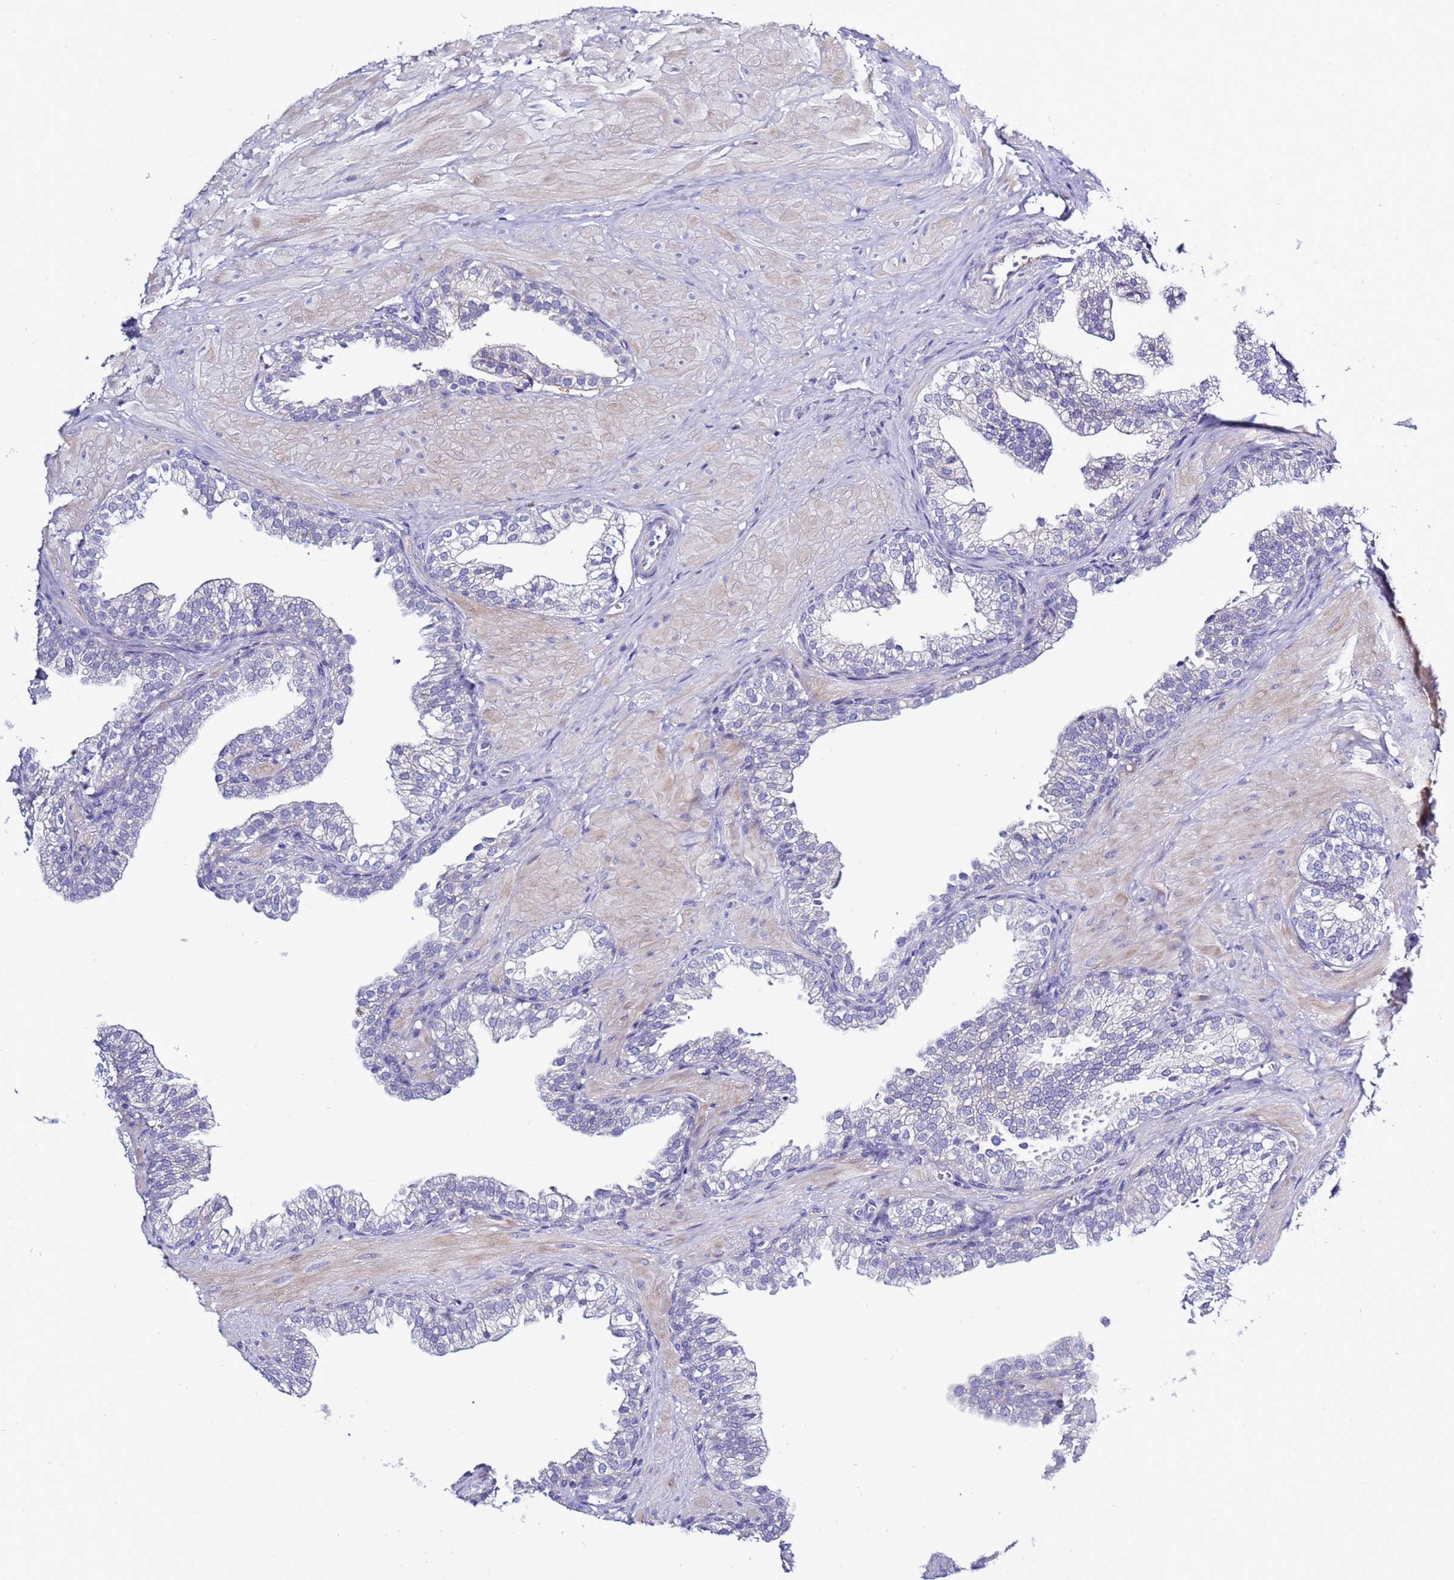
{"staining": {"intensity": "negative", "quantity": "none", "location": "none"}, "tissue": "prostate", "cell_type": "Glandular cells", "image_type": "normal", "snomed": [{"axis": "morphology", "description": "Normal tissue, NOS"}, {"axis": "topography", "description": "Prostate"}, {"axis": "topography", "description": "Peripheral nerve tissue"}], "caption": "Prostate was stained to show a protein in brown. There is no significant positivity in glandular cells. (DAB (3,3'-diaminobenzidine) immunohistochemistry with hematoxylin counter stain).", "gene": "C4orf46", "patient": {"sex": "male", "age": 55}}